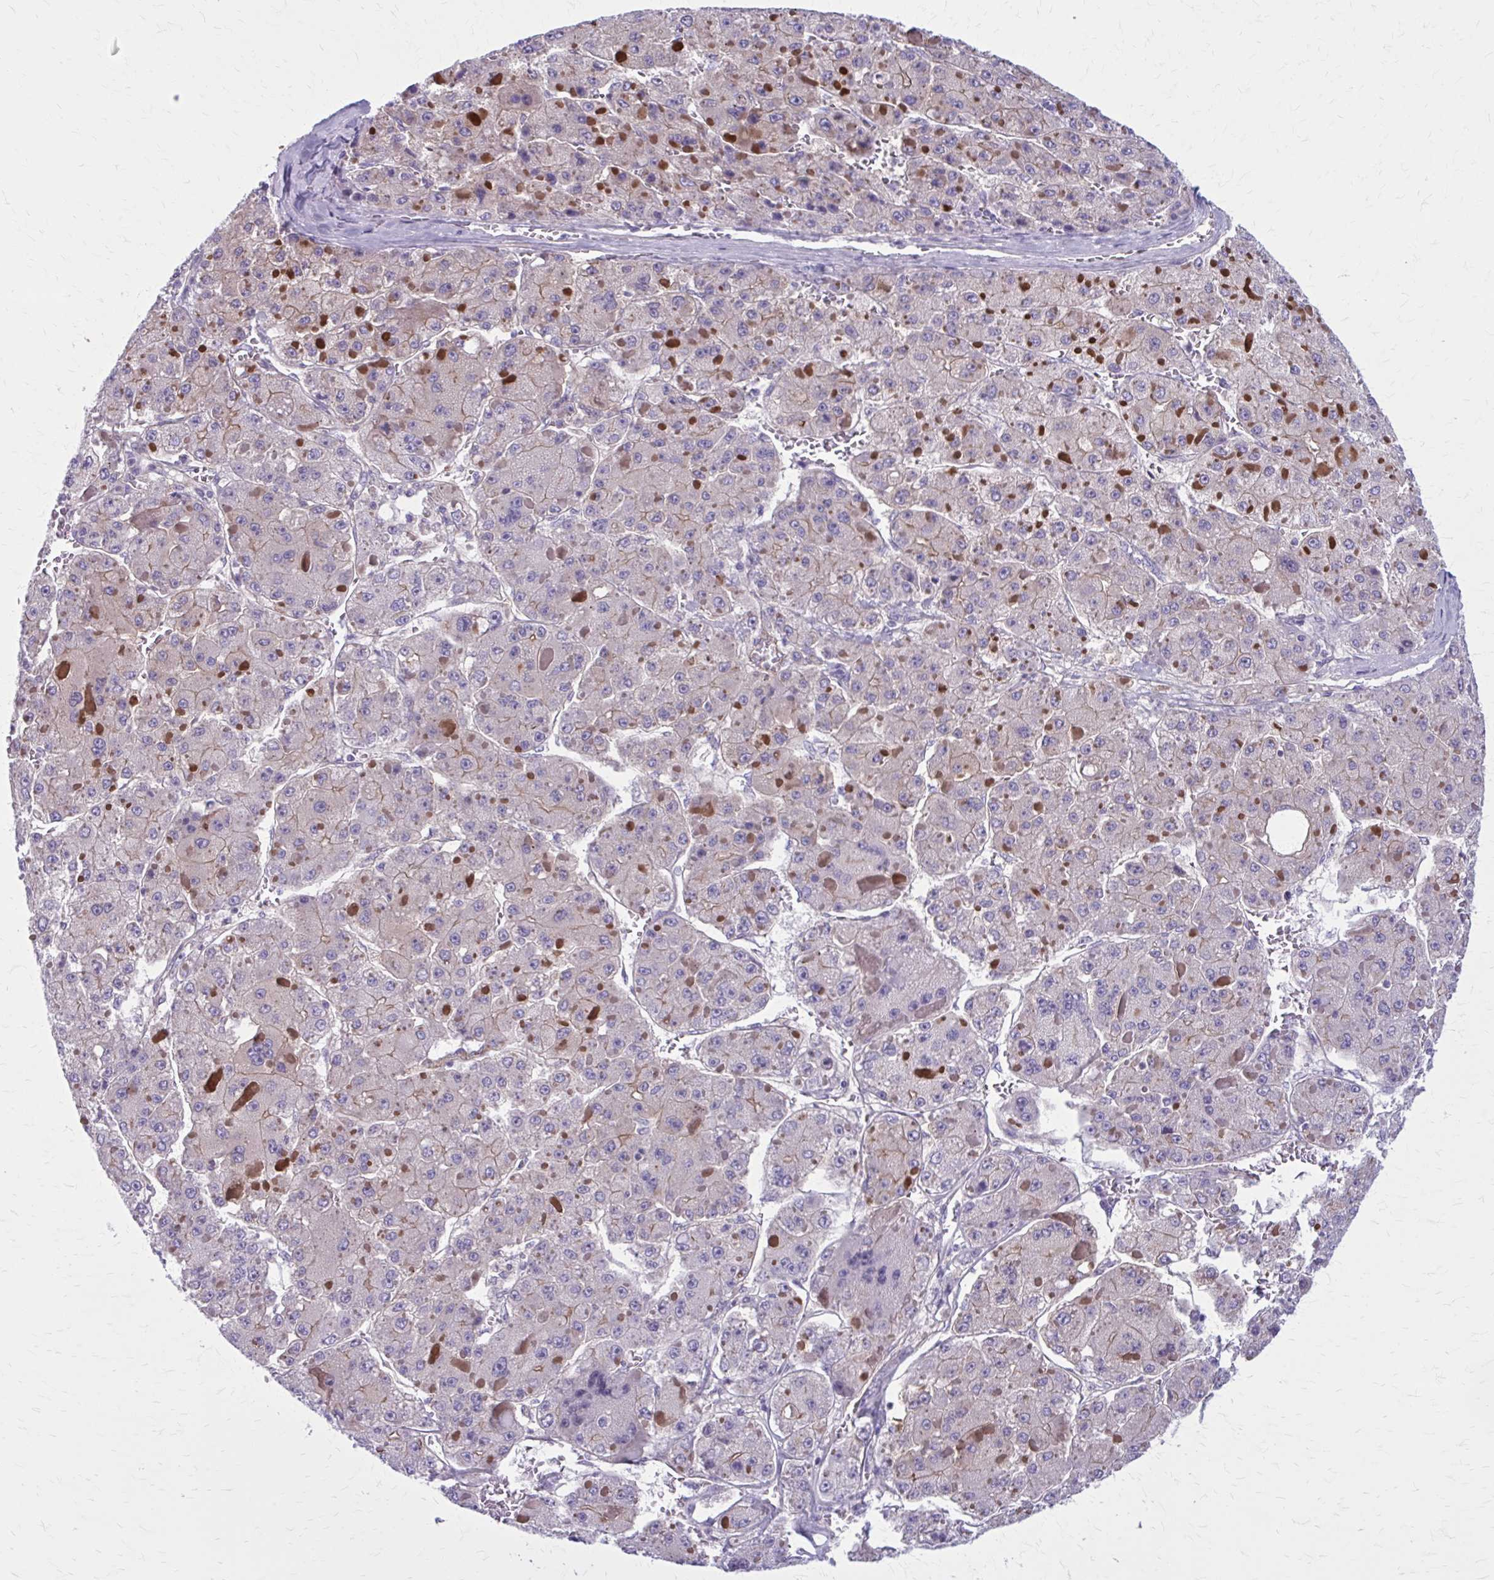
{"staining": {"intensity": "negative", "quantity": "none", "location": "none"}, "tissue": "liver cancer", "cell_type": "Tumor cells", "image_type": "cancer", "snomed": [{"axis": "morphology", "description": "Carcinoma, Hepatocellular, NOS"}, {"axis": "topography", "description": "Liver"}], "caption": "The histopathology image displays no staining of tumor cells in liver cancer (hepatocellular carcinoma).", "gene": "ZDHHC7", "patient": {"sex": "female", "age": 73}}